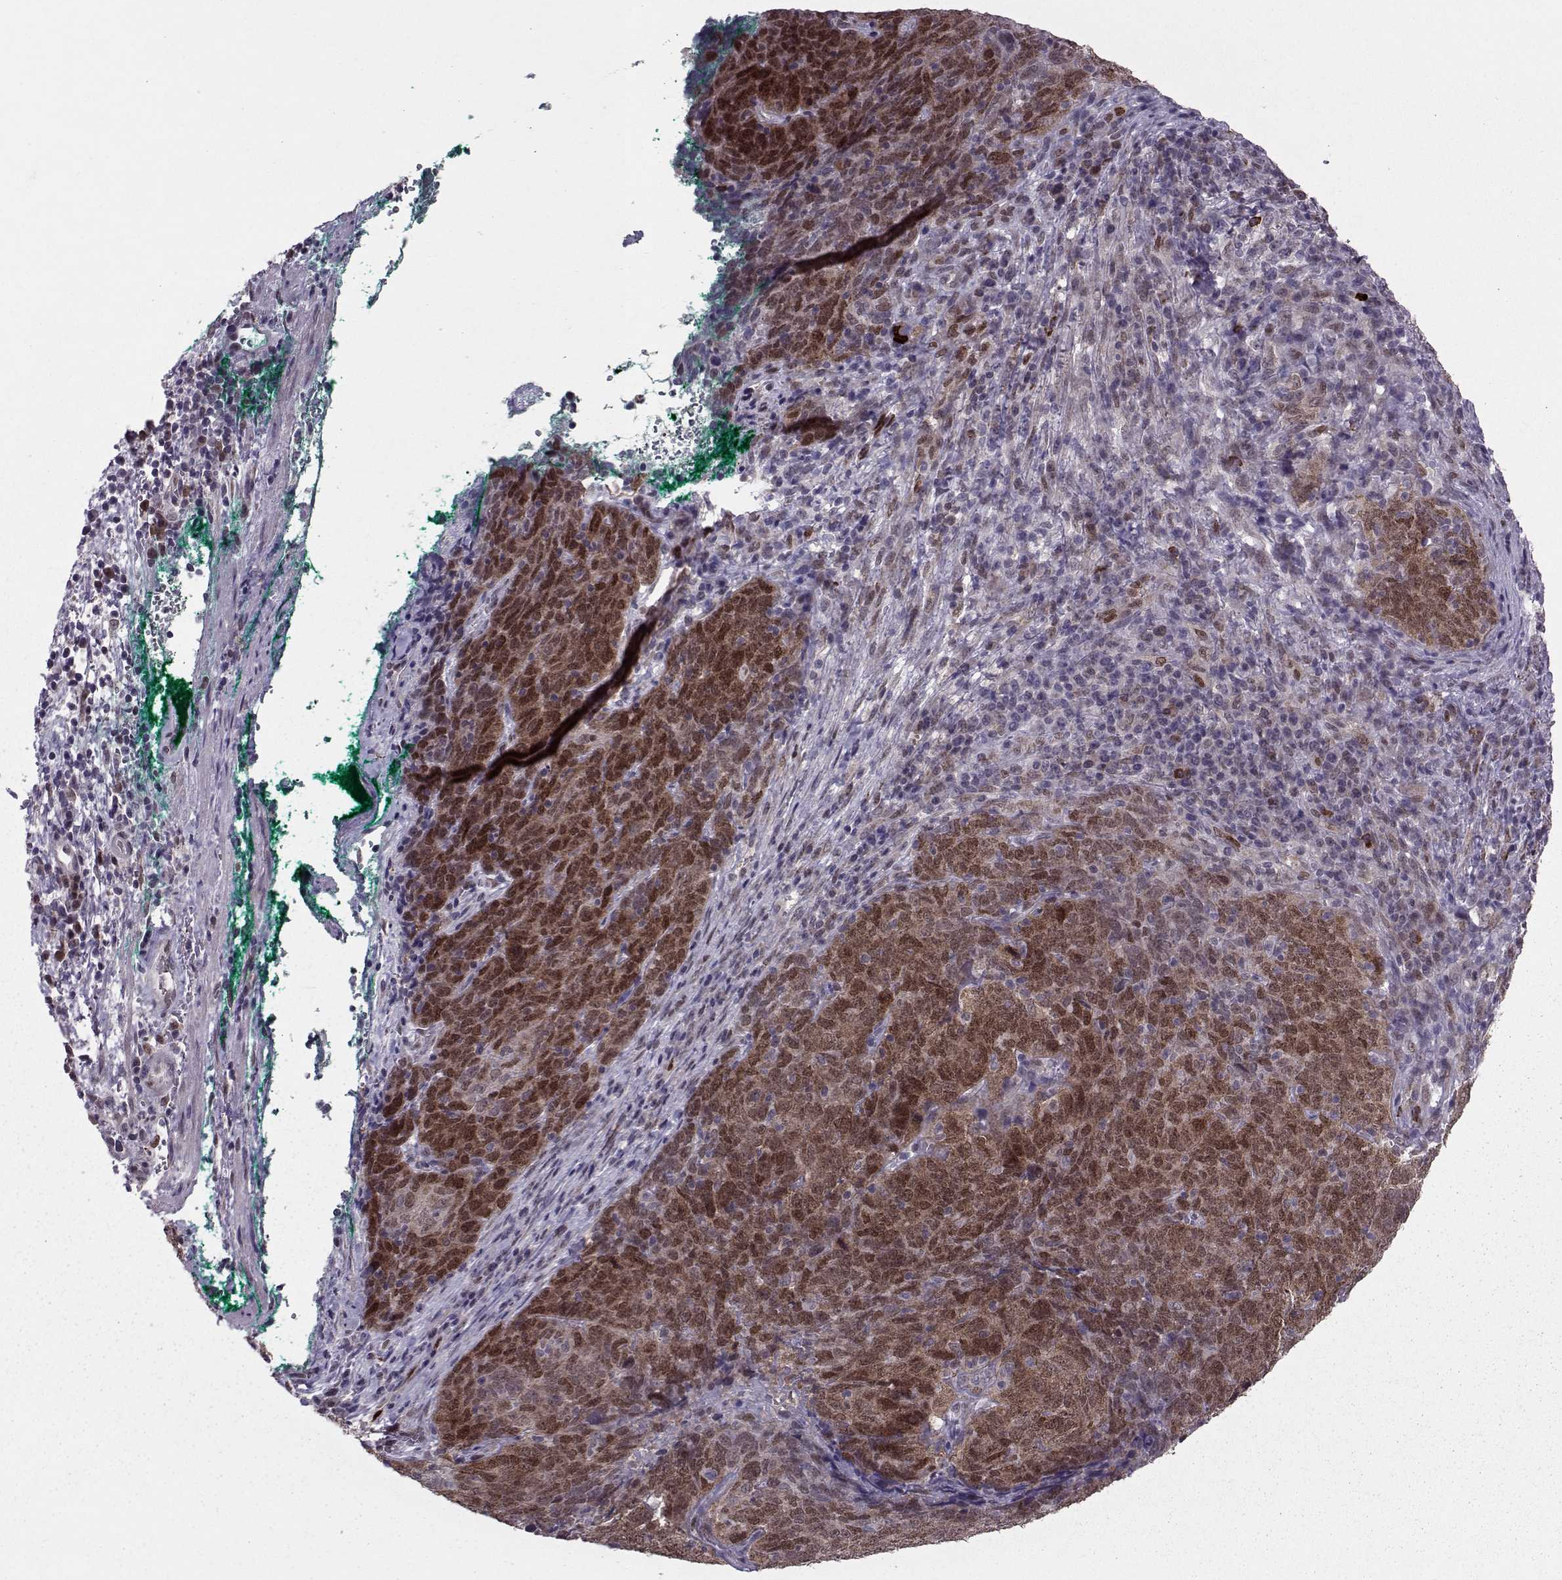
{"staining": {"intensity": "moderate", "quantity": "25%-75%", "location": "cytoplasmic/membranous,nuclear"}, "tissue": "skin cancer", "cell_type": "Tumor cells", "image_type": "cancer", "snomed": [{"axis": "morphology", "description": "Squamous cell carcinoma, NOS"}, {"axis": "topography", "description": "Skin"}, {"axis": "topography", "description": "Anal"}], "caption": "Squamous cell carcinoma (skin) stained for a protein (brown) shows moderate cytoplasmic/membranous and nuclear positive positivity in about 25%-75% of tumor cells.", "gene": "CDK4", "patient": {"sex": "female", "age": 51}}